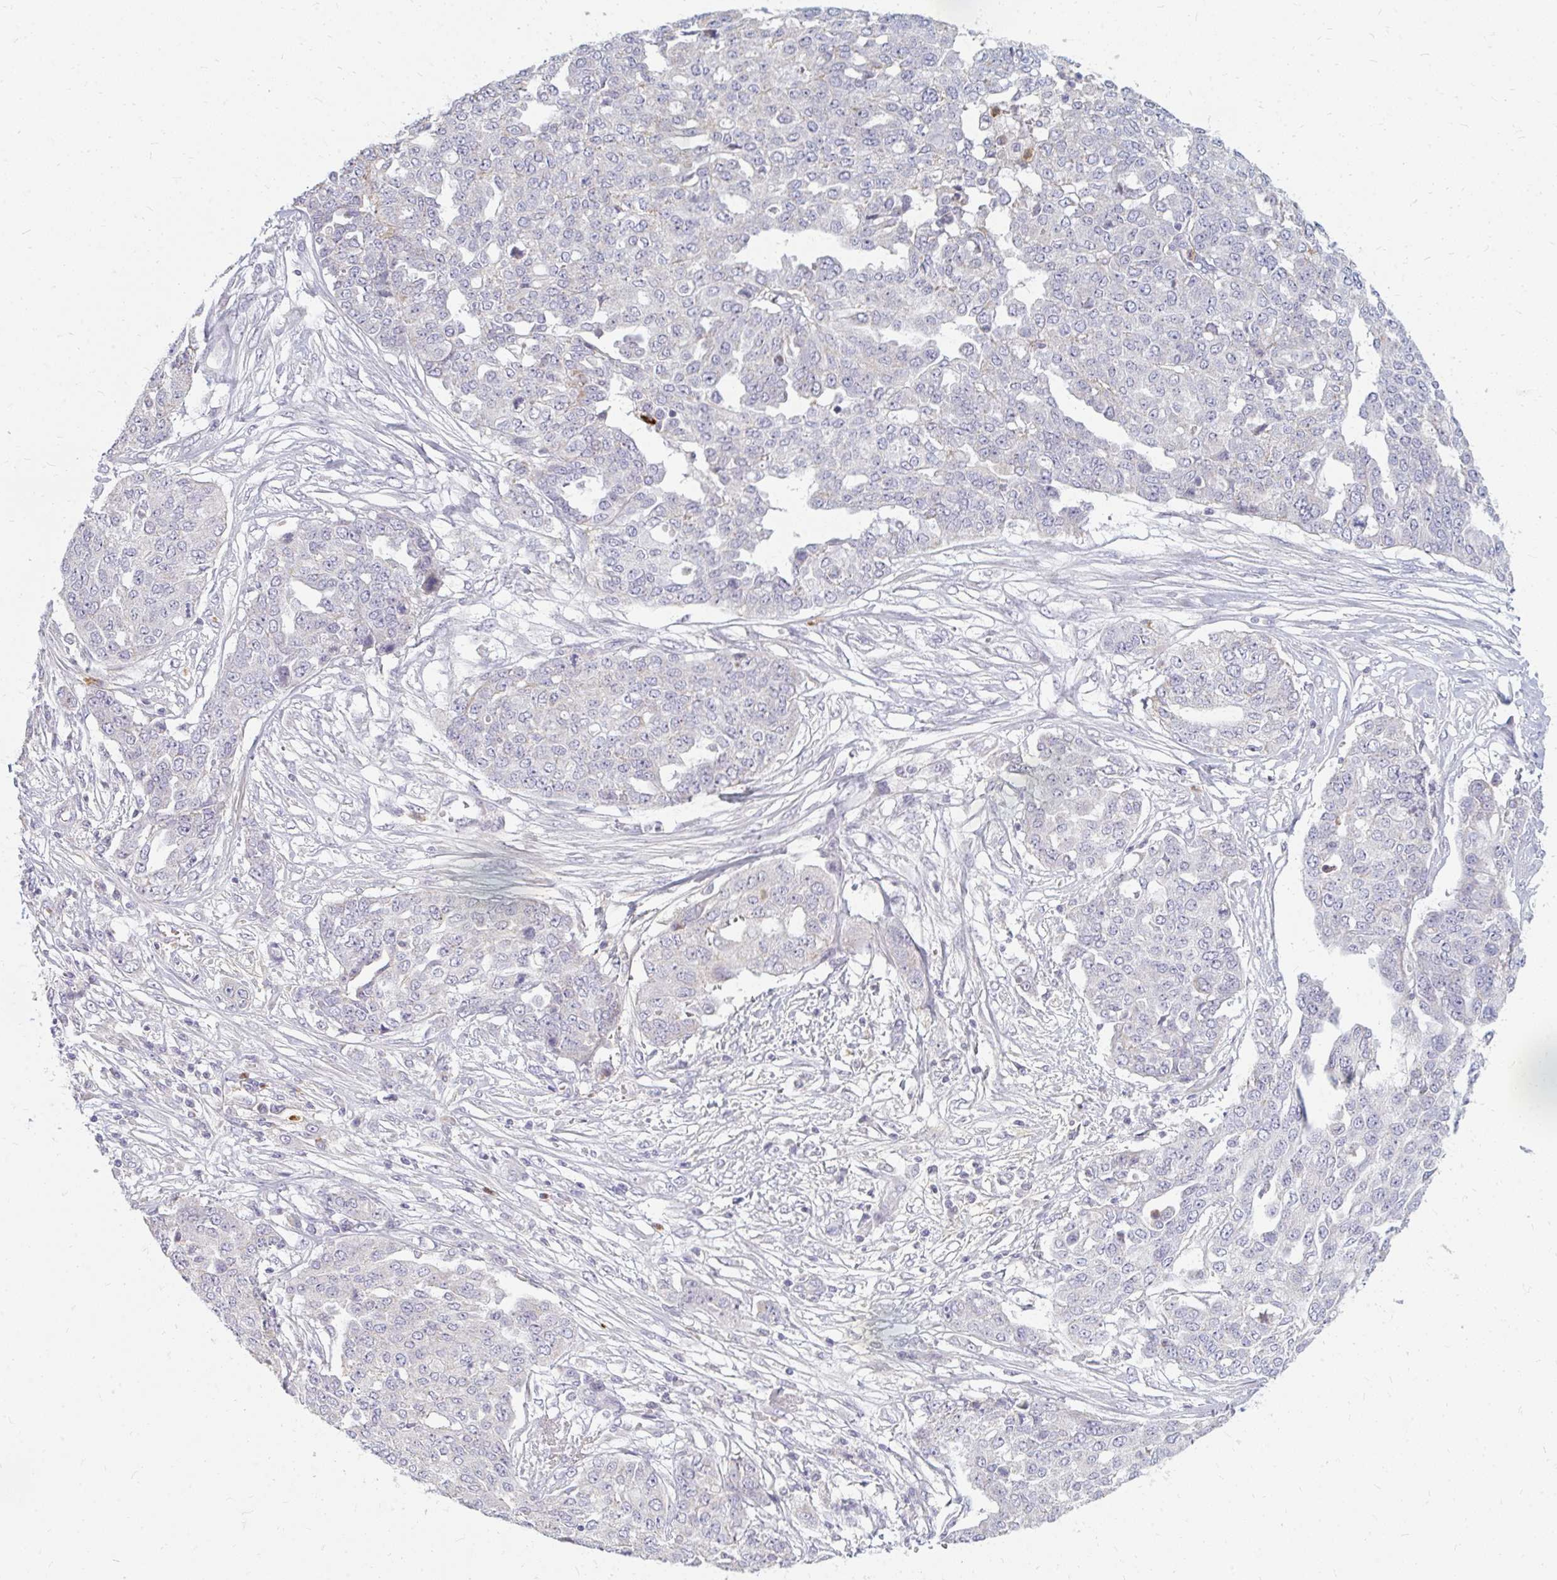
{"staining": {"intensity": "negative", "quantity": "none", "location": "none"}, "tissue": "ovarian cancer", "cell_type": "Tumor cells", "image_type": "cancer", "snomed": [{"axis": "morphology", "description": "Cystadenocarcinoma, serous, NOS"}, {"axis": "topography", "description": "Soft tissue"}, {"axis": "topography", "description": "Ovary"}], "caption": "Tumor cells are negative for brown protein staining in ovarian cancer (serous cystadenocarcinoma).", "gene": "RAB33A", "patient": {"sex": "female", "age": 57}}